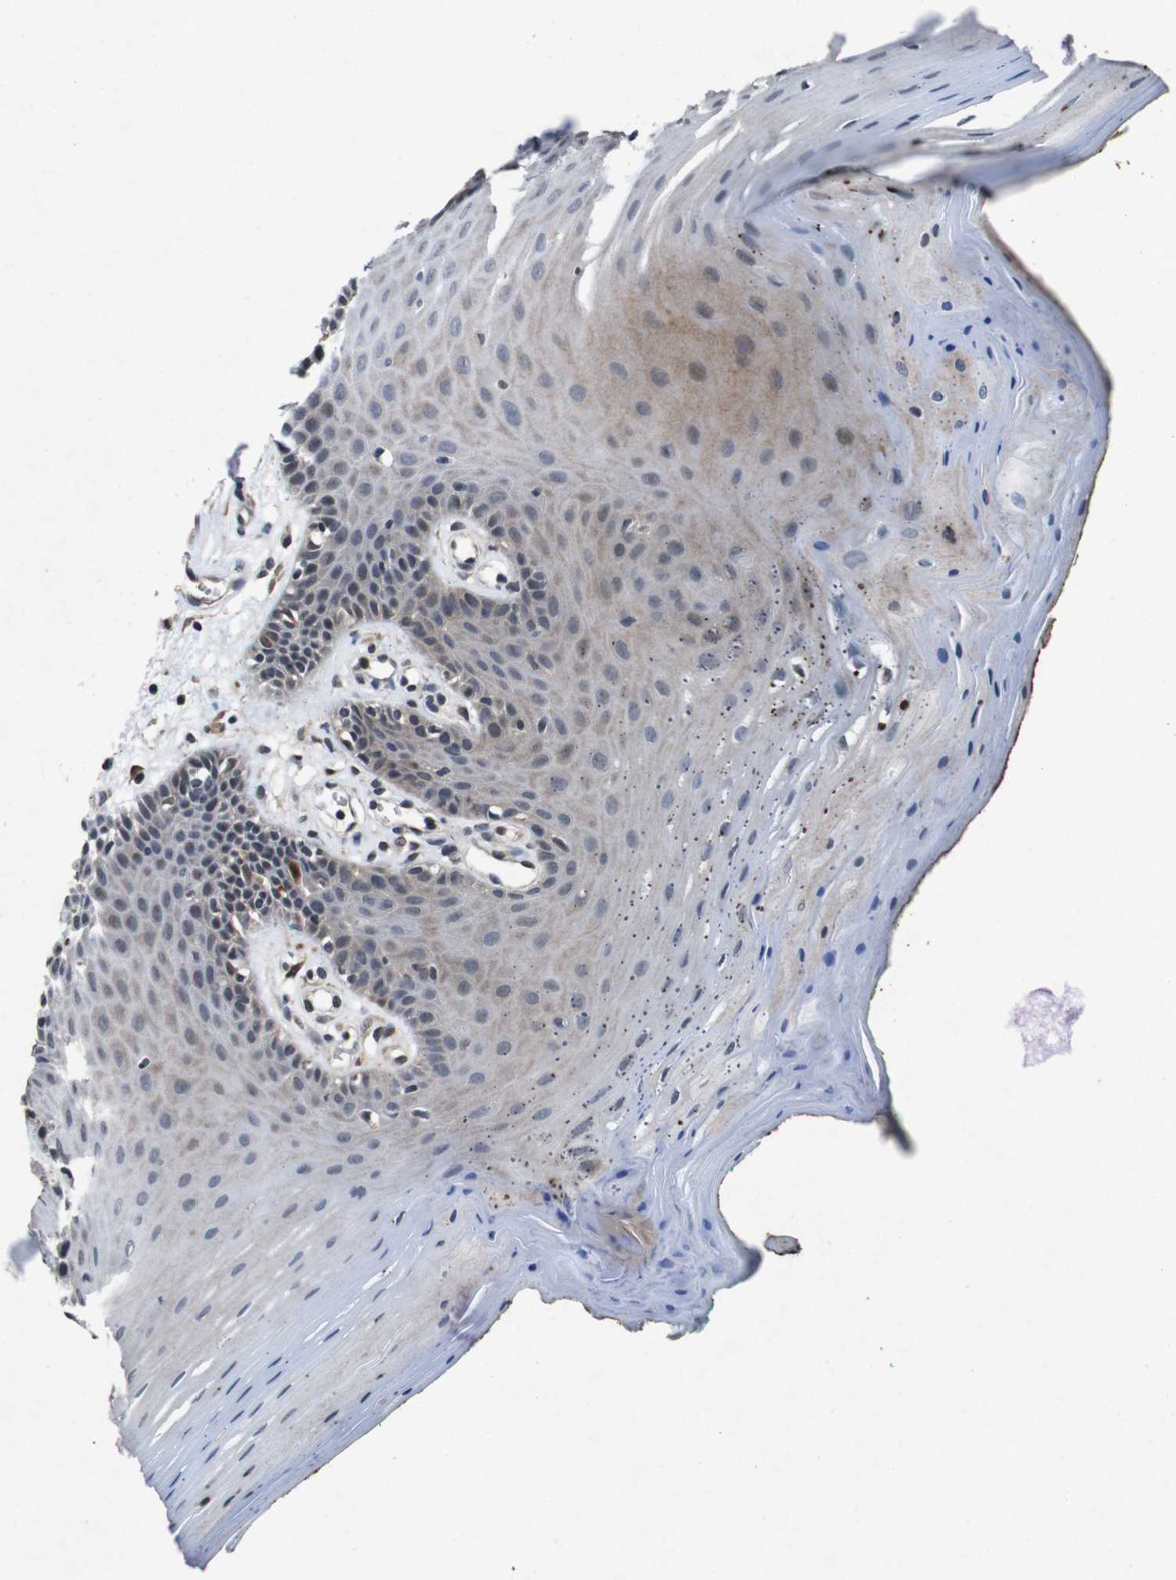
{"staining": {"intensity": "weak", "quantity": "25%-75%", "location": "cytoplasmic/membranous"}, "tissue": "oral mucosa", "cell_type": "Squamous epithelial cells", "image_type": "normal", "snomed": [{"axis": "morphology", "description": "Normal tissue, NOS"}, {"axis": "topography", "description": "Skeletal muscle"}, {"axis": "topography", "description": "Oral tissue"}], "caption": "A low amount of weak cytoplasmic/membranous staining is appreciated in about 25%-75% of squamous epithelial cells in unremarkable oral mucosa.", "gene": "AKT3", "patient": {"sex": "male", "age": 58}}